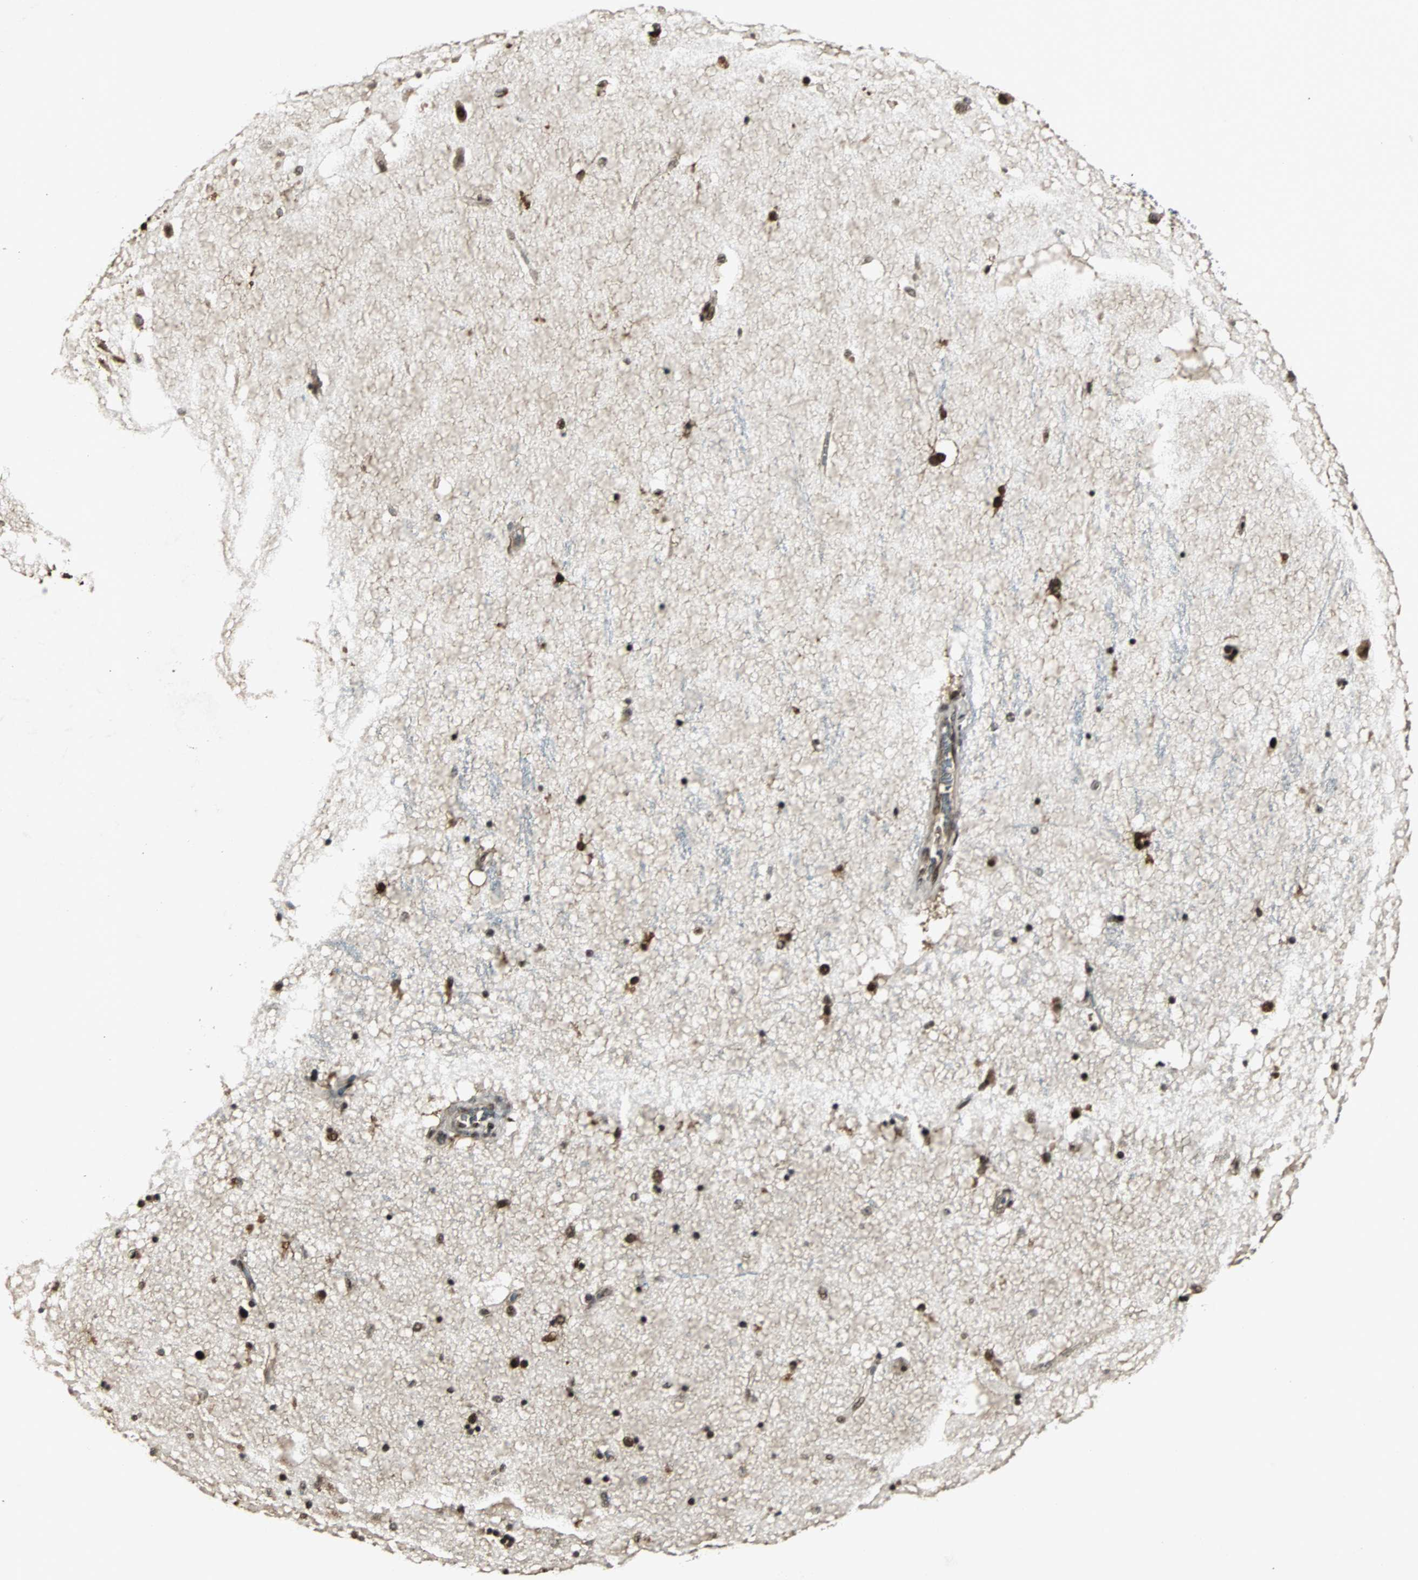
{"staining": {"intensity": "strong", "quantity": ">75%", "location": "cytoplasmic/membranous,nuclear"}, "tissue": "hippocampus", "cell_type": "Glial cells", "image_type": "normal", "snomed": [{"axis": "morphology", "description": "Normal tissue, NOS"}, {"axis": "topography", "description": "Hippocampus"}], "caption": "Immunohistochemical staining of benign human hippocampus shows >75% levels of strong cytoplasmic/membranous,nuclear protein expression in about >75% of glial cells. (DAB IHC with brightfield microscopy, high magnification).", "gene": "TAF5", "patient": {"sex": "female", "age": 54}}